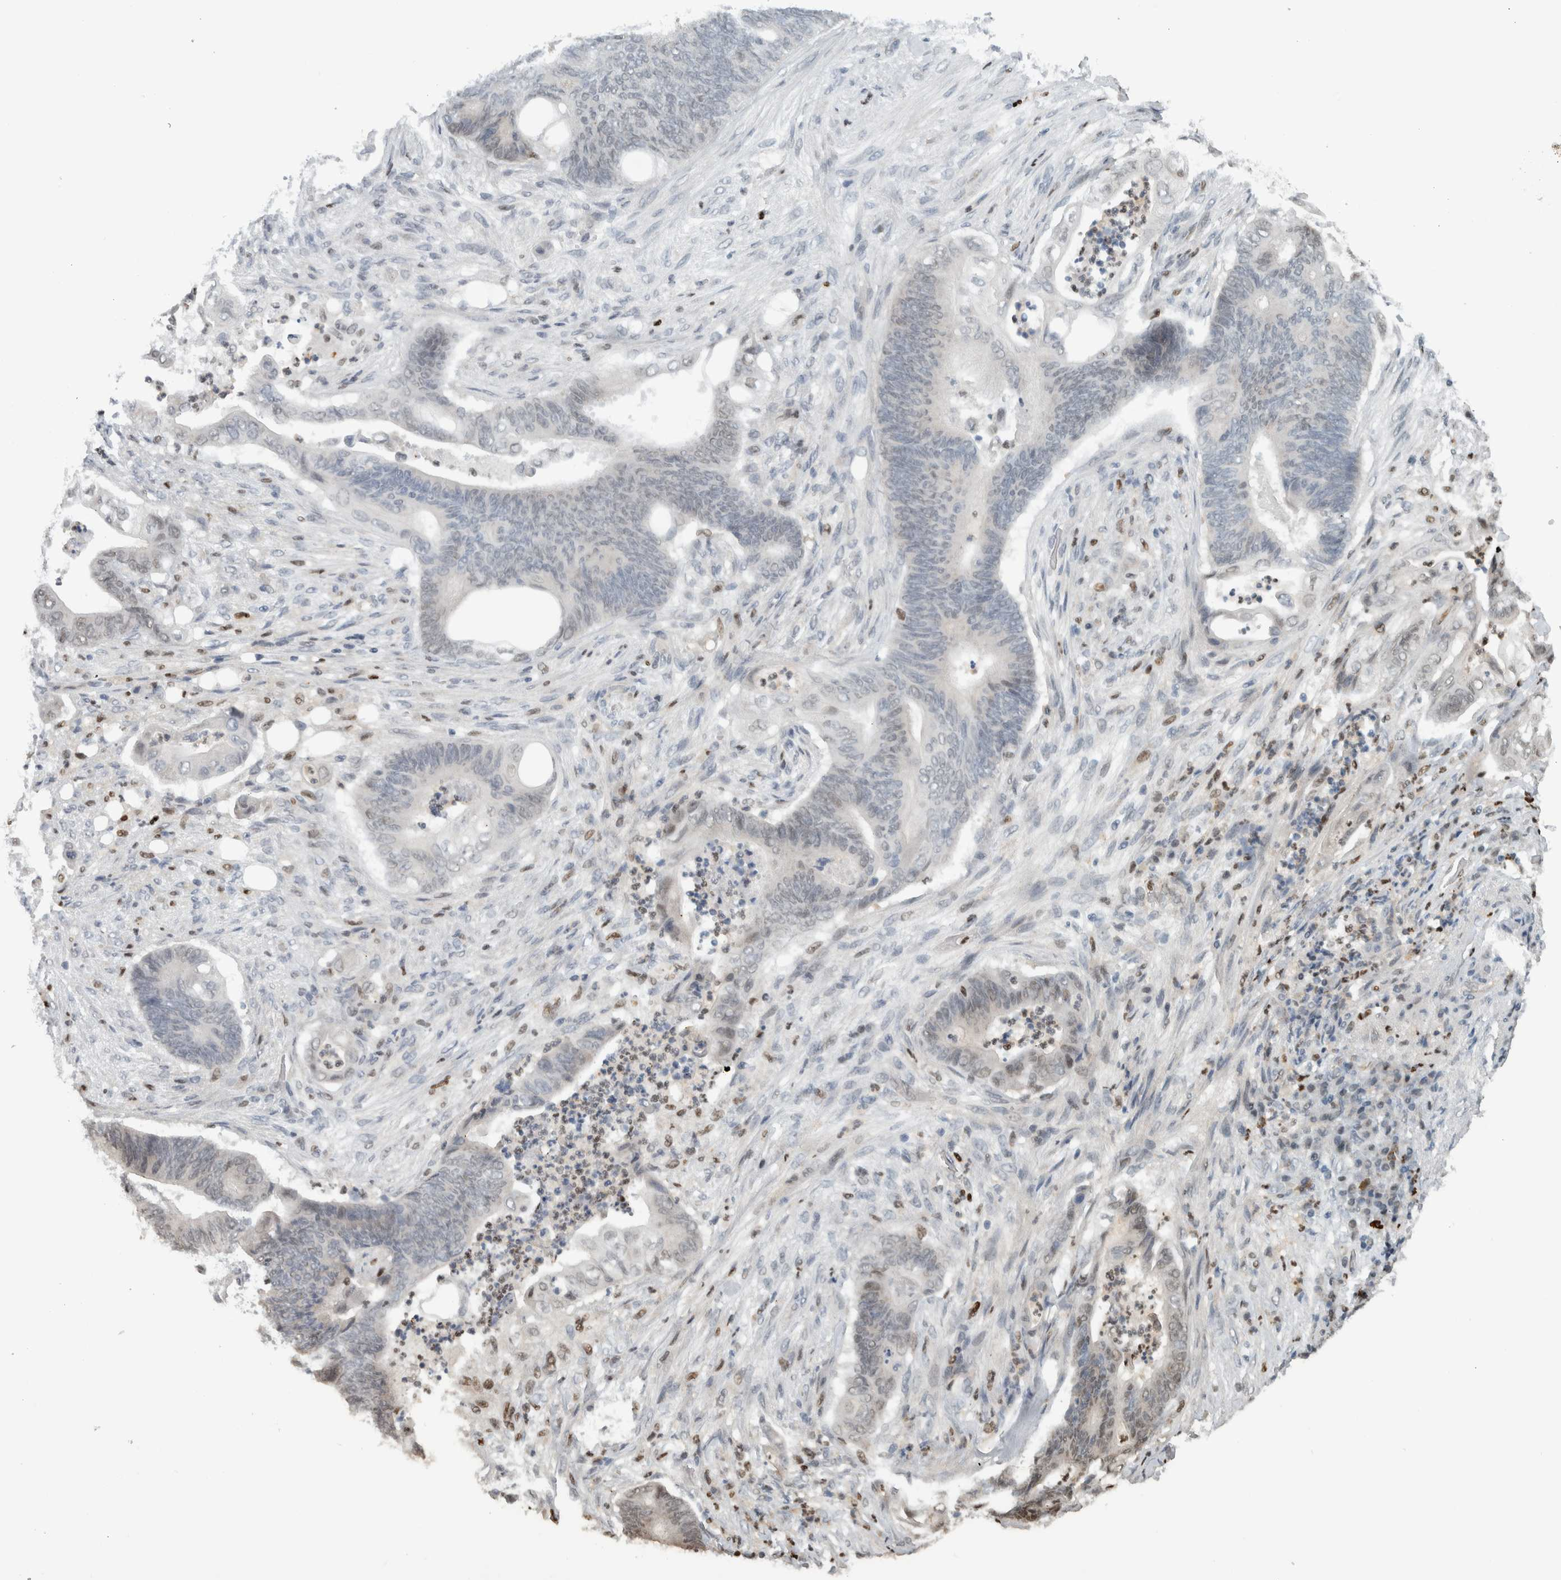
{"staining": {"intensity": "negative", "quantity": "none", "location": "none"}, "tissue": "stomach cancer", "cell_type": "Tumor cells", "image_type": "cancer", "snomed": [{"axis": "morphology", "description": "Adenocarcinoma, NOS"}, {"axis": "topography", "description": "Stomach"}], "caption": "A photomicrograph of stomach adenocarcinoma stained for a protein exhibits no brown staining in tumor cells.", "gene": "ADPRM", "patient": {"sex": "female", "age": 73}}